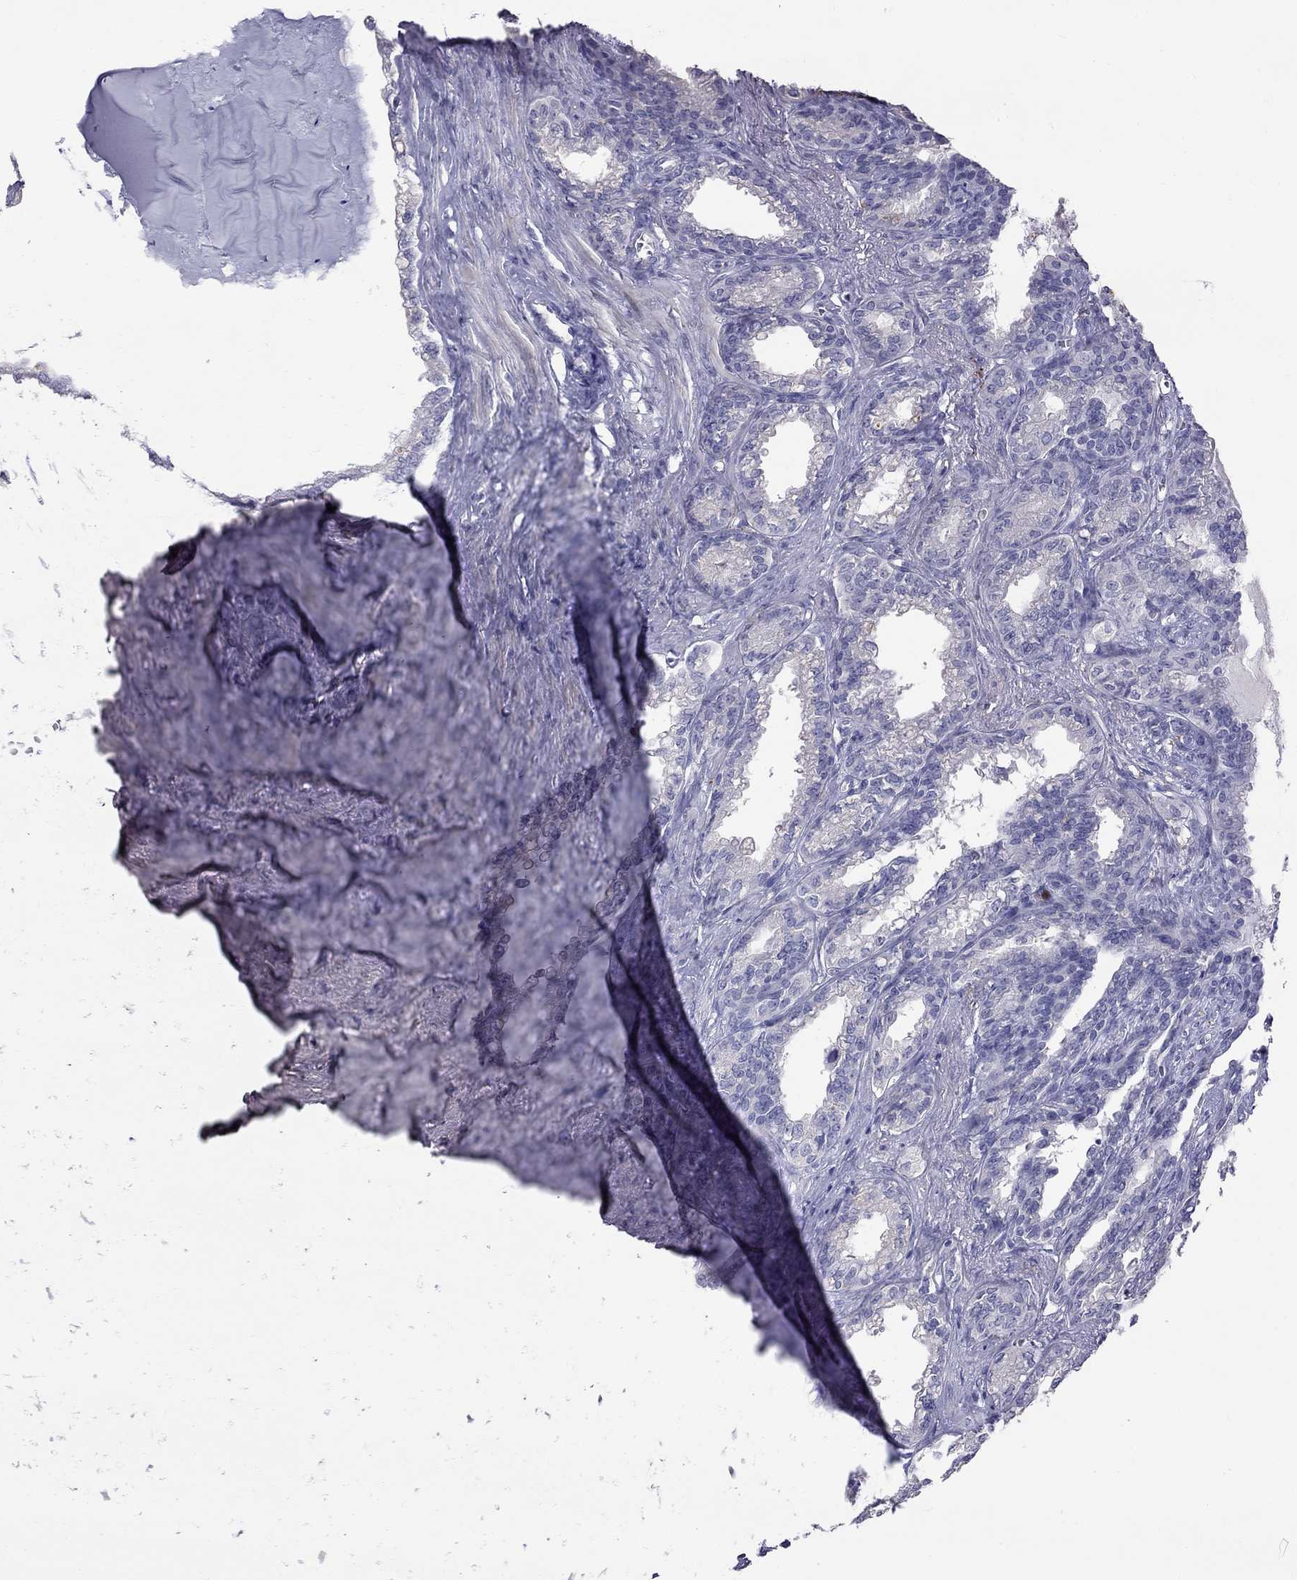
{"staining": {"intensity": "negative", "quantity": "none", "location": "none"}, "tissue": "seminal vesicle", "cell_type": "Glandular cells", "image_type": "normal", "snomed": [{"axis": "morphology", "description": "Normal tissue, NOS"}, {"axis": "morphology", "description": "Urothelial carcinoma, NOS"}, {"axis": "topography", "description": "Urinary bladder"}, {"axis": "topography", "description": "Seminal veicle"}], "caption": "Seminal vesicle stained for a protein using immunohistochemistry exhibits no staining glandular cells.", "gene": "CFAP91", "patient": {"sex": "male", "age": 76}}